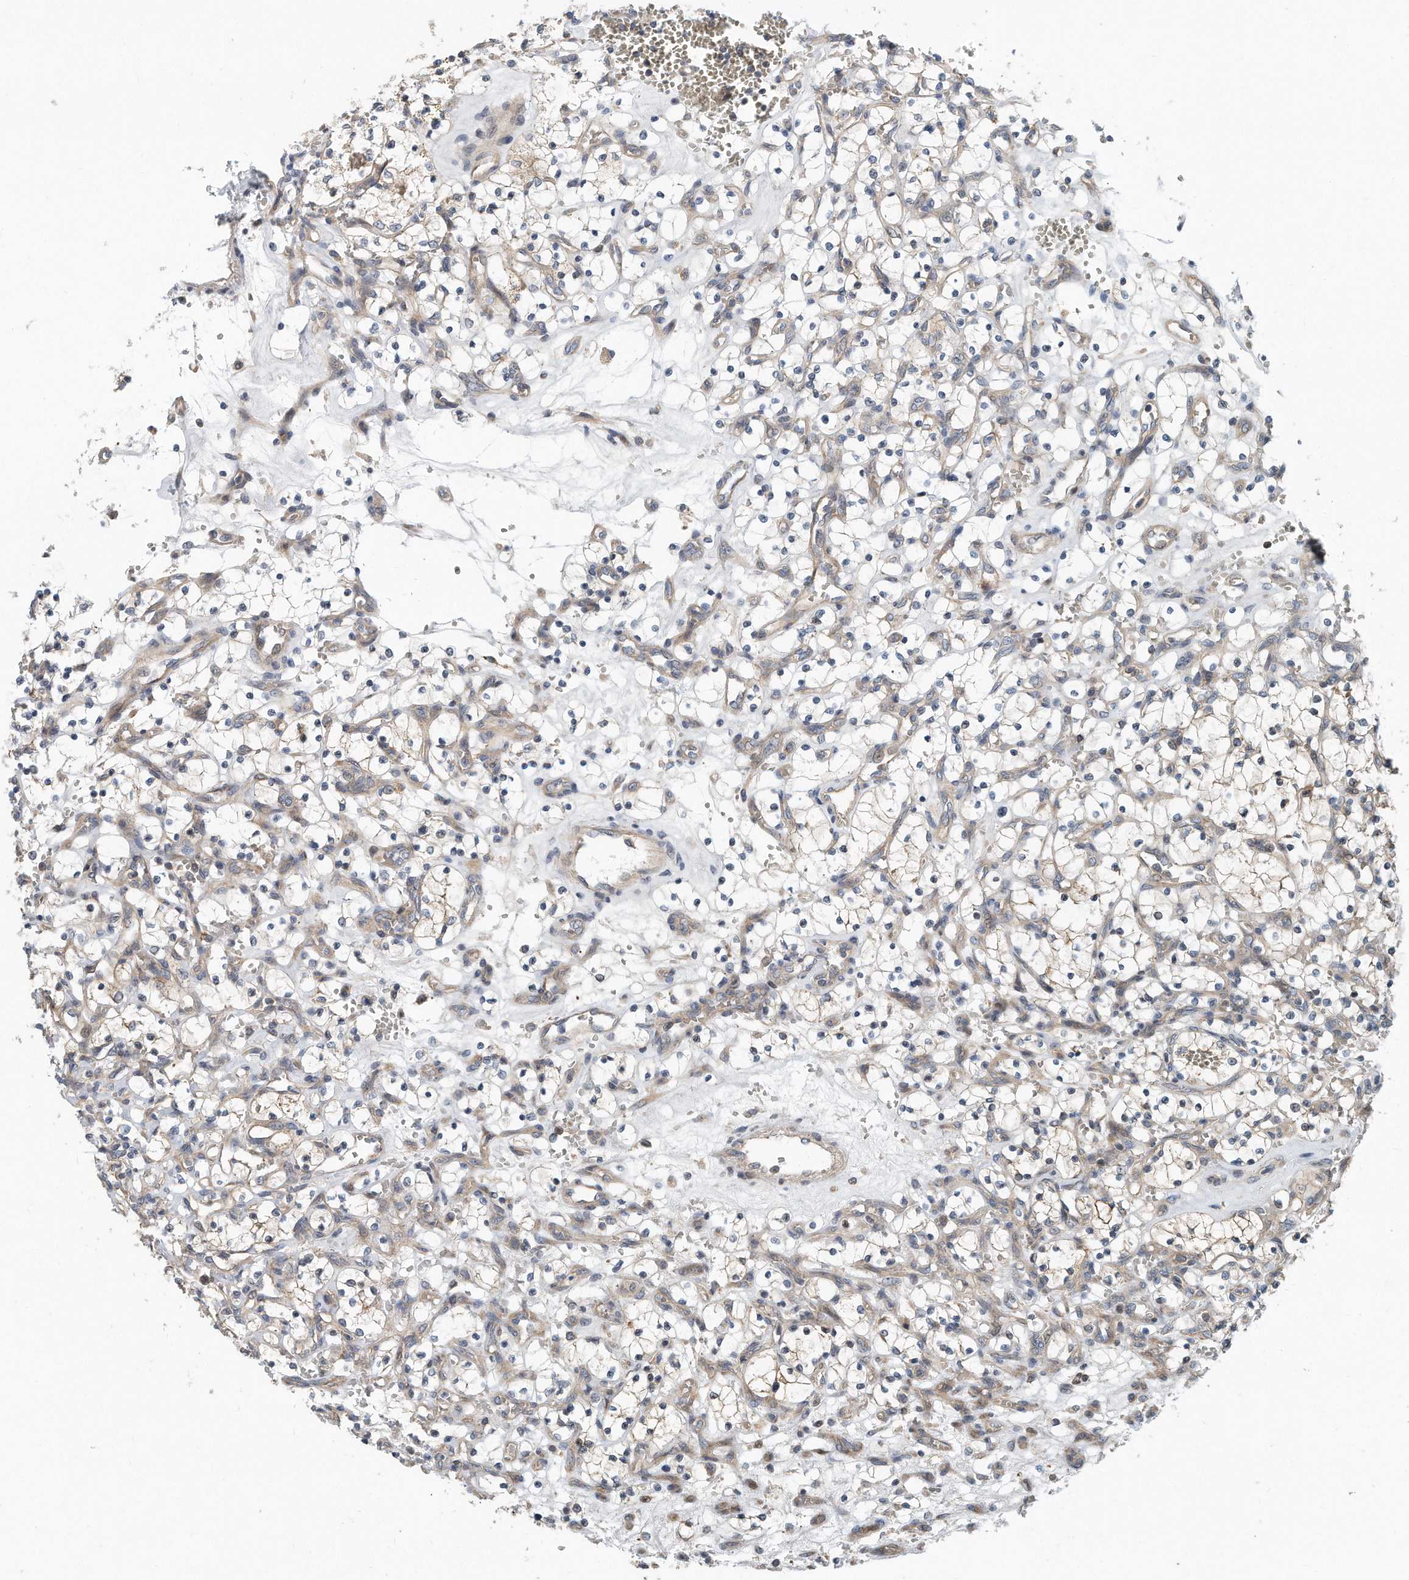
{"staining": {"intensity": "weak", "quantity": "25%-75%", "location": "cytoplasmic/membranous"}, "tissue": "renal cancer", "cell_type": "Tumor cells", "image_type": "cancer", "snomed": [{"axis": "morphology", "description": "Adenocarcinoma, NOS"}, {"axis": "topography", "description": "Kidney"}], "caption": "Immunohistochemical staining of renal adenocarcinoma displays weak cytoplasmic/membranous protein positivity in about 25%-75% of tumor cells.", "gene": "PCDH8", "patient": {"sex": "female", "age": 69}}